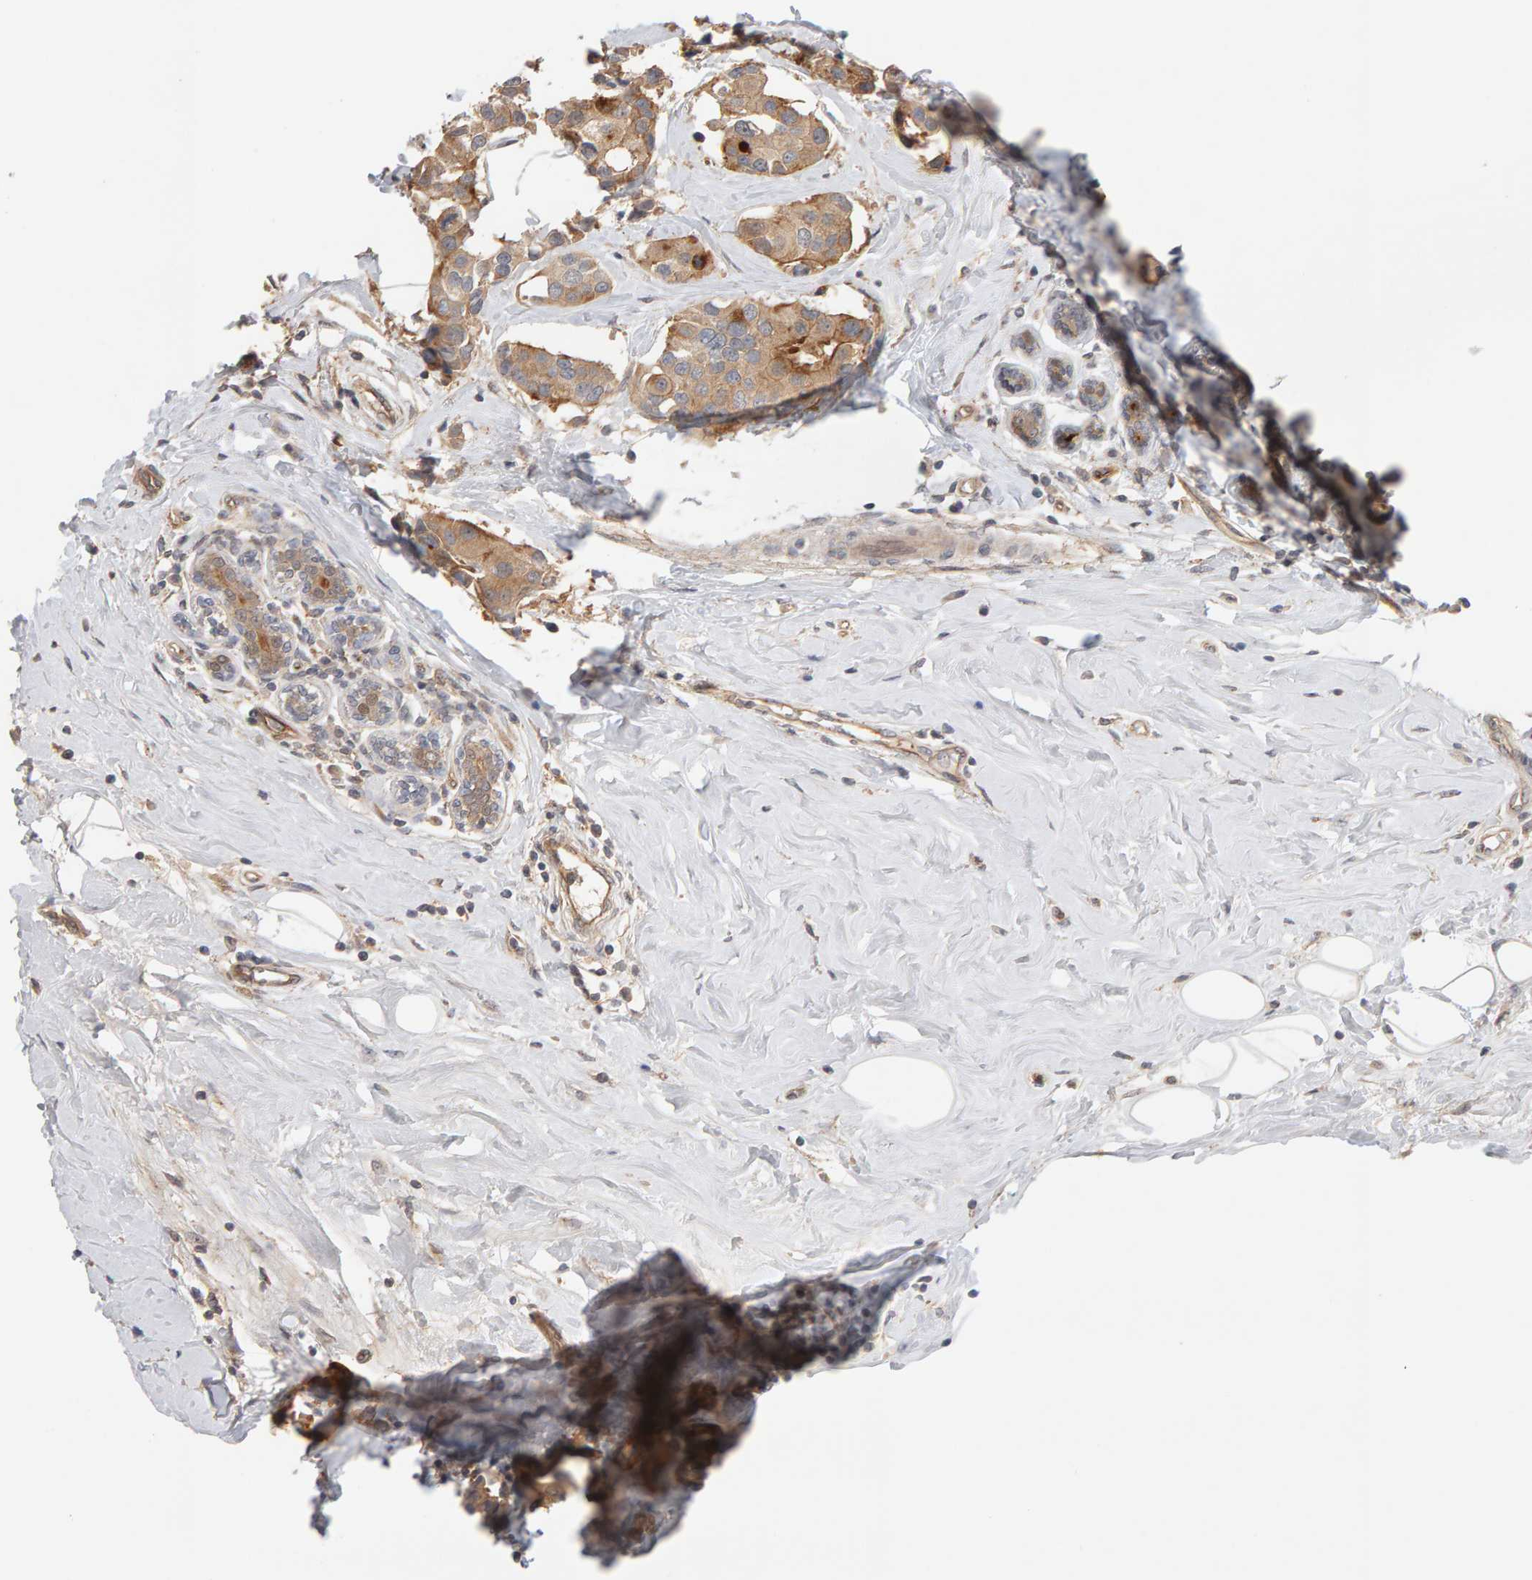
{"staining": {"intensity": "weak", "quantity": ">75%", "location": "cytoplasmic/membranous"}, "tissue": "breast cancer", "cell_type": "Tumor cells", "image_type": "cancer", "snomed": [{"axis": "morphology", "description": "Normal tissue, NOS"}, {"axis": "morphology", "description": "Duct carcinoma"}, {"axis": "topography", "description": "Breast"}], "caption": "High-magnification brightfield microscopy of breast cancer stained with DAB (3,3'-diaminobenzidine) (brown) and counterstained with hematoxylin (blue). tumor cells exhibit weak cytoplasmic/membranous expression is present in about>75% of cells.", "gene": "PPP1R16A", "patient": {"sex": "female", "age": 39}}